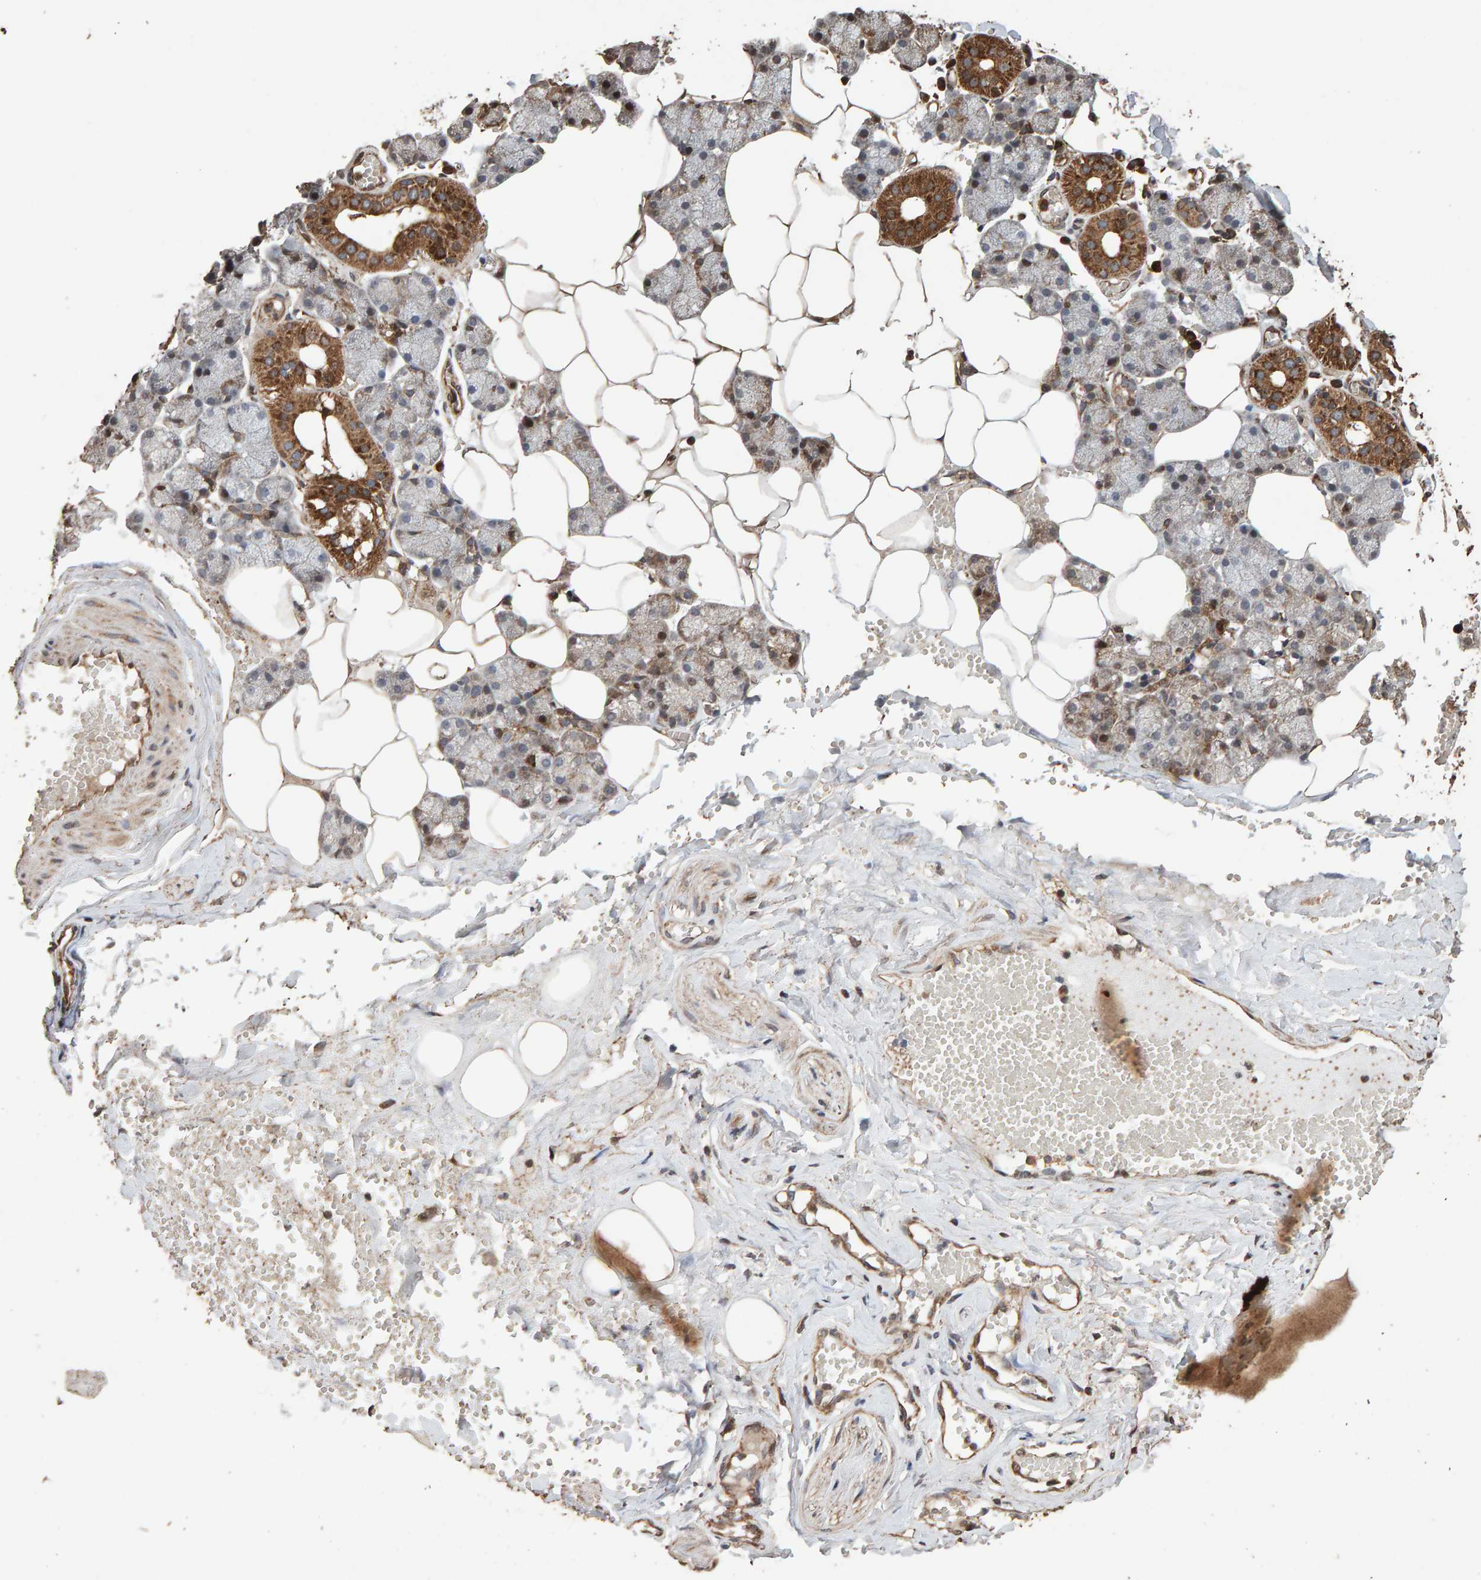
{"staining": {"intensity": "moderate", "quantity": "25%-75%", "location": "cytoplasmic/membranous"}, "tissue": "salivary gland", "cell_type": "Glandular cells", "image_type": "normal", "snomed": [{"axis": "morphology", "description": "Normal tissue, NOS"}, {"axis": "topography", "description": "Salivary gland"}], "caption": "Salivary gland stained with a protein marker demonstrates moderate staining in glandular cells.", "gene": "OSBP2", "patient": {"sex": "male", "age": 62}}